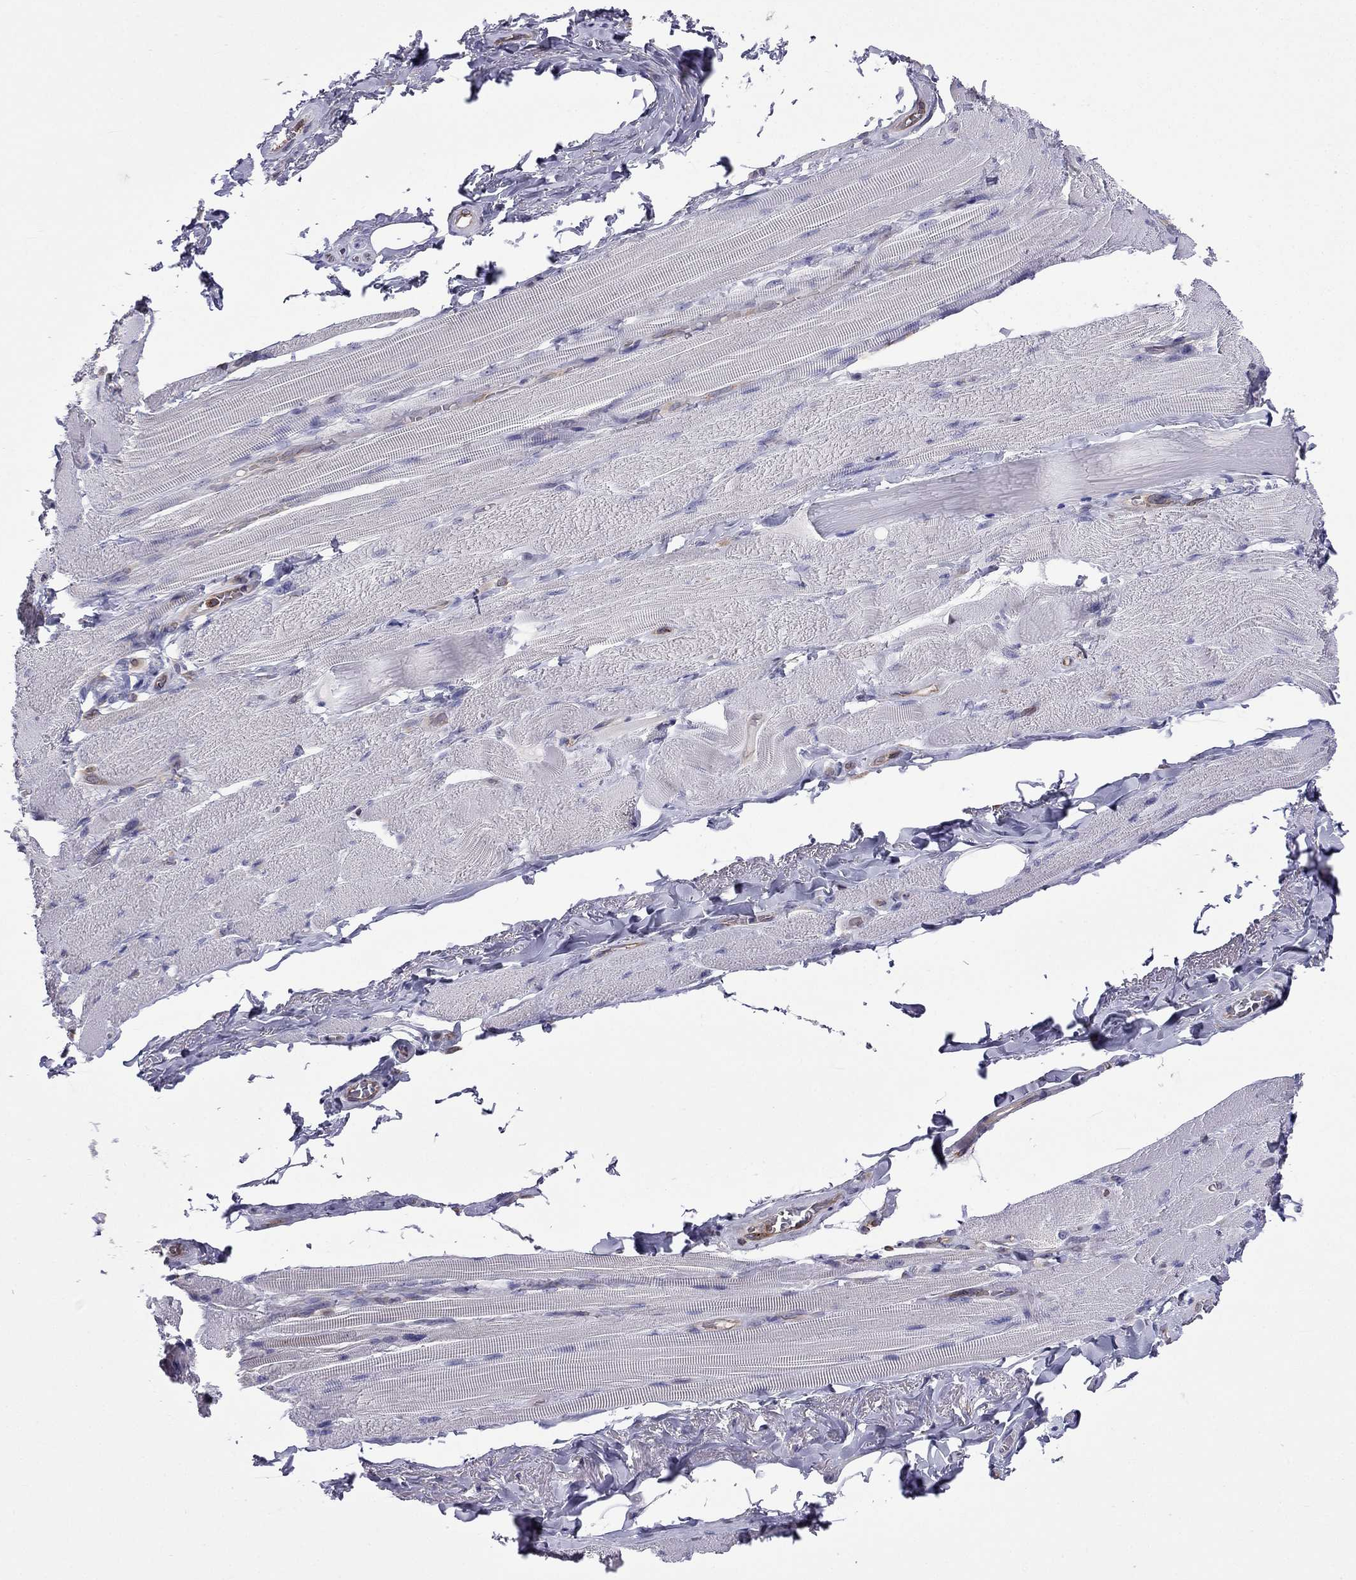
{"staining": {"intensity": "negative", "quantity": "none", "location": "none"}, "tissue": "skeletal muscle", "cell_type": "Myocytes", "image_type": "normal", "snomed": [{"axis": "morphology", "description": "Normal tissue, NOS"}, {"axis": "topography", "description": "Skeletal muscle"}, {"axis": "topography", "description": "Anal"}, {"axis": "topography", "description": "Peripheral nerve tissue"}], "caption": "The immunohistochemistry micrograph has no significant positivity in myocytes of skeletal muscle.", "gene": "GNAL", "patient": {"sex": "male", "age": 53}}